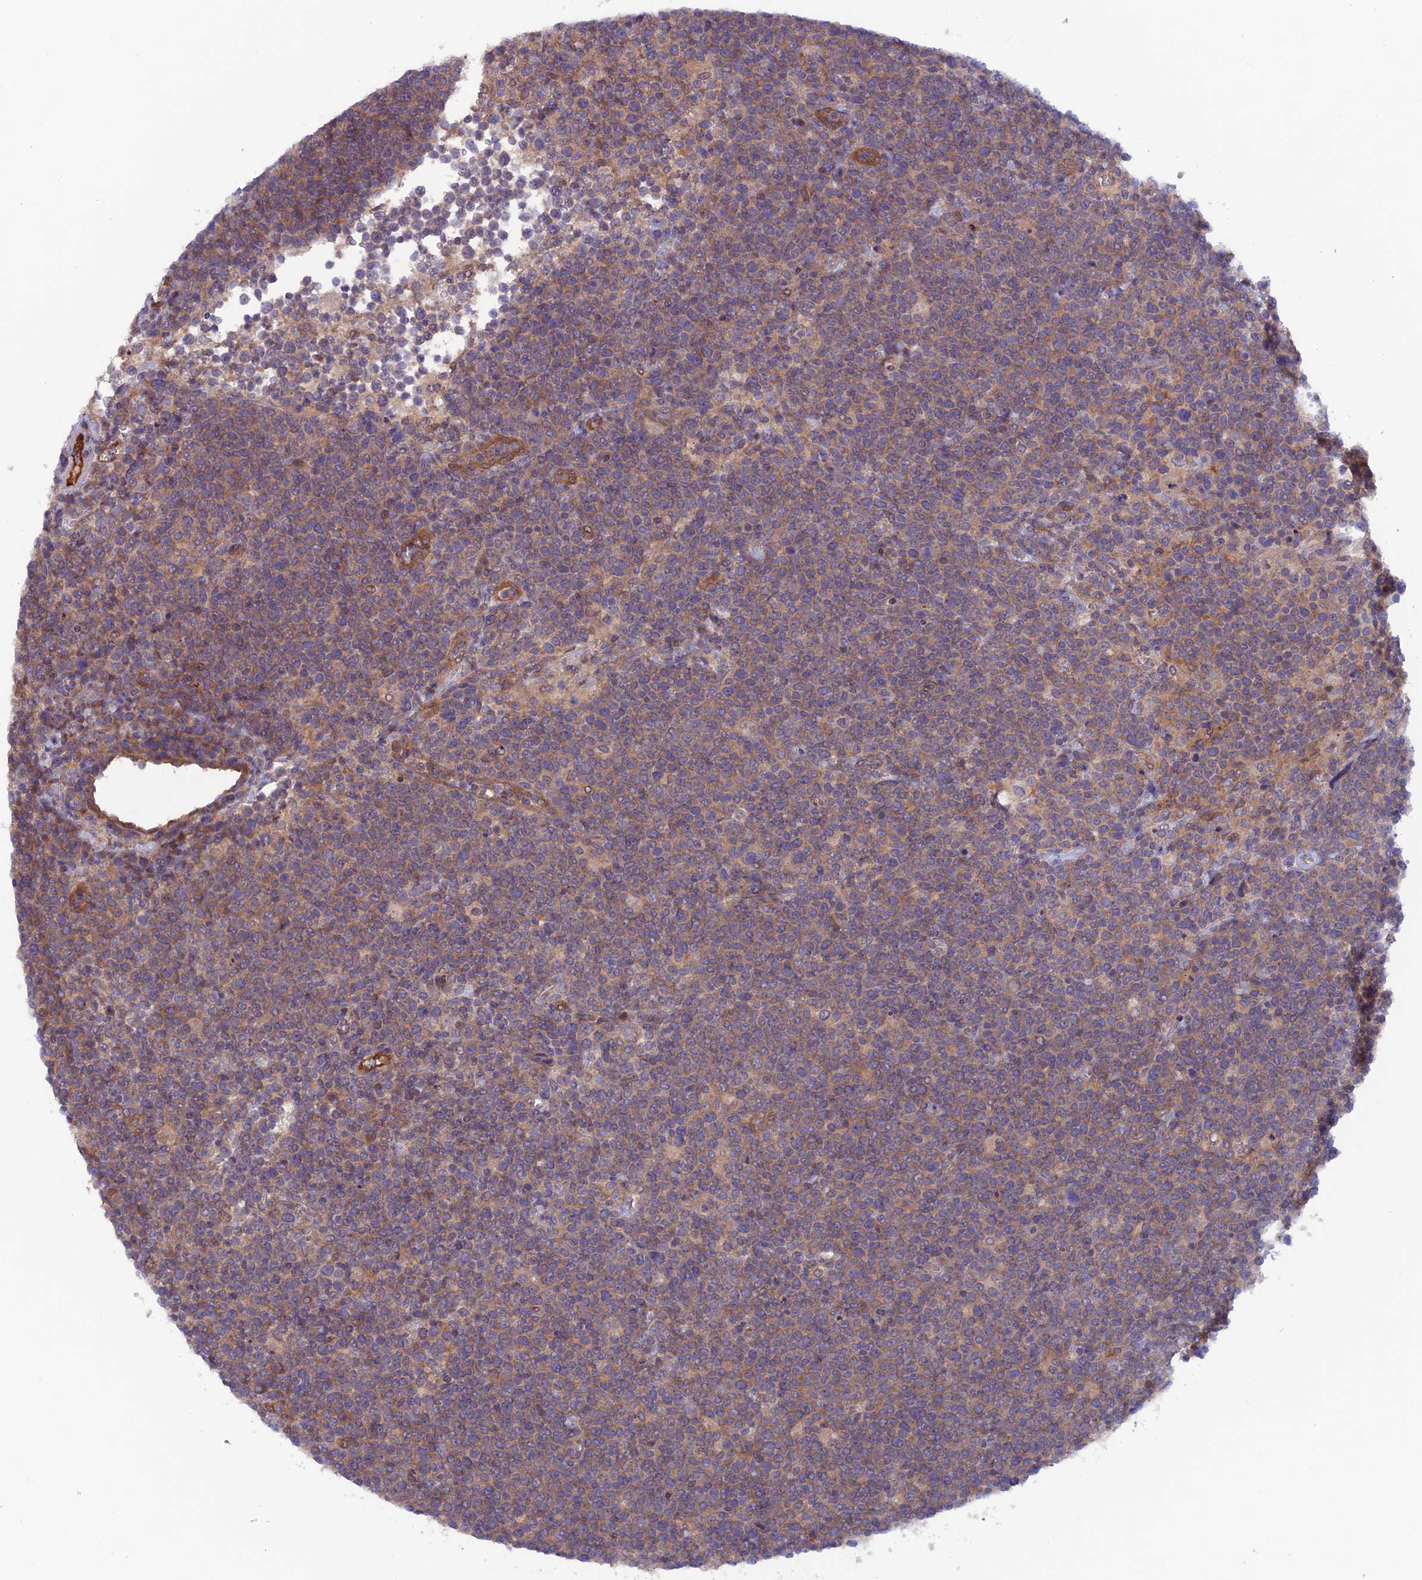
{"staining": {"intensity": "moderate", "quantity": ">75%", "location": "cytoplasmic/membranous"}, "tissue": "lymphoma", "cell_type": "Tumor cells", "image_type": "cancer", "snomed": [{"axis": "morphology", "description": "Malignant lymphoma, non-Hodgkin's type, High grade"}, {"axis": "topography", "description": "Lymph node"}], "caption": "A brown stain labels moderate cytoplasmic/membranous staining of a protein in human lymphoma tumor cells.", "gene": "MAST2", "patient": {"sex": "male", "age": 61}}